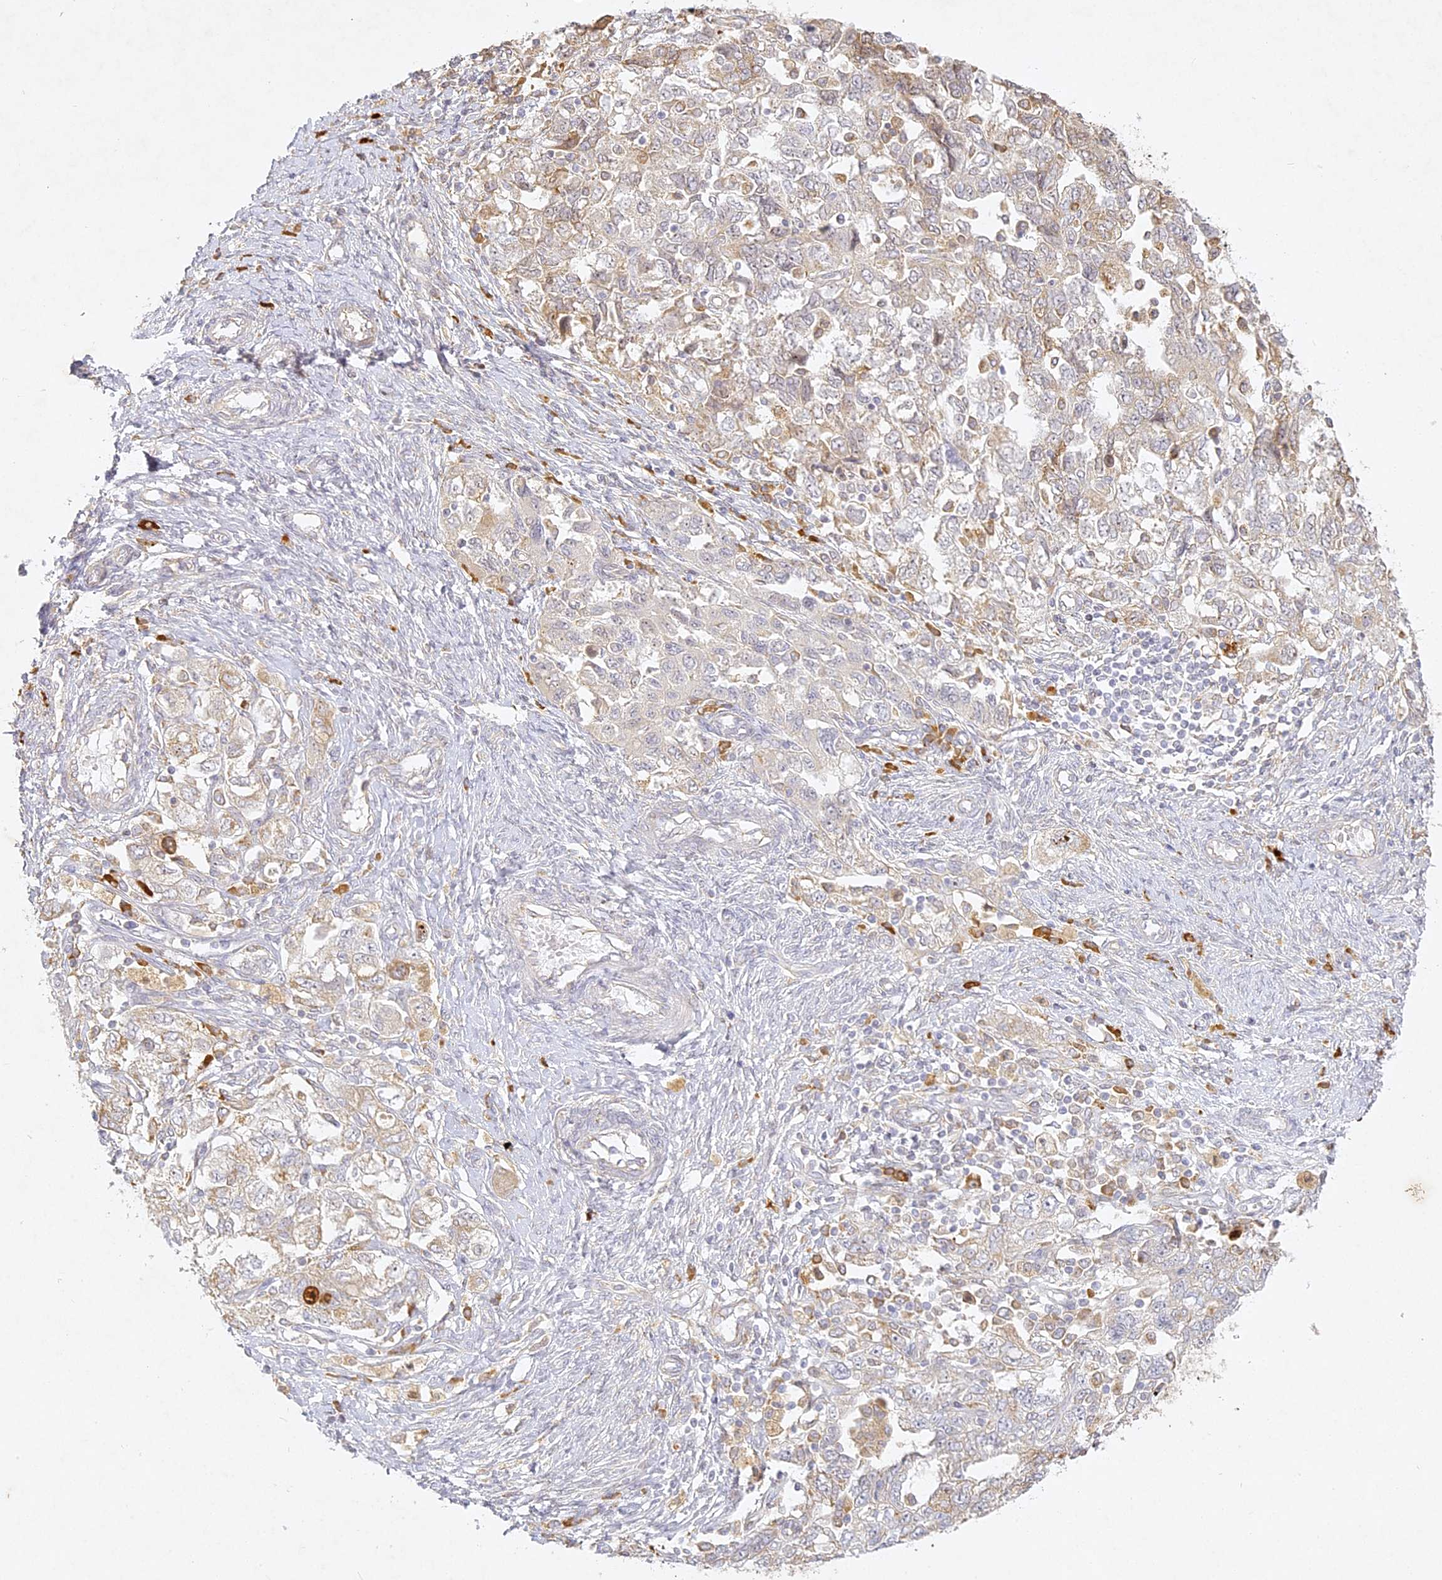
{"staining": {"intensity": "weak", "quantity": "25%-75%", "location": "cytoplasmic/membranous"}, "tissue": "ovarian cancer", "cell_type": "Tumor cells", "image_type": "cancer", "snomed": [{"axis": "morphology", "description": "Carcinoma, NOS"}, {"axis": "morphology", "description": "Cystadenocarcinoma, serous, NOS"}, {"axis": "topography", "description": "Ovary"}], "caption": "Ovarian cancer (carcinoma) stained for a protein shows weak cytoplasmic/membranous positivity in tumor cells. (DAB IHC, brown staining for protein, blue staining for nuclei).", "gene": "SLC30A5", "patient": {"sex": "female", "age": 69}}